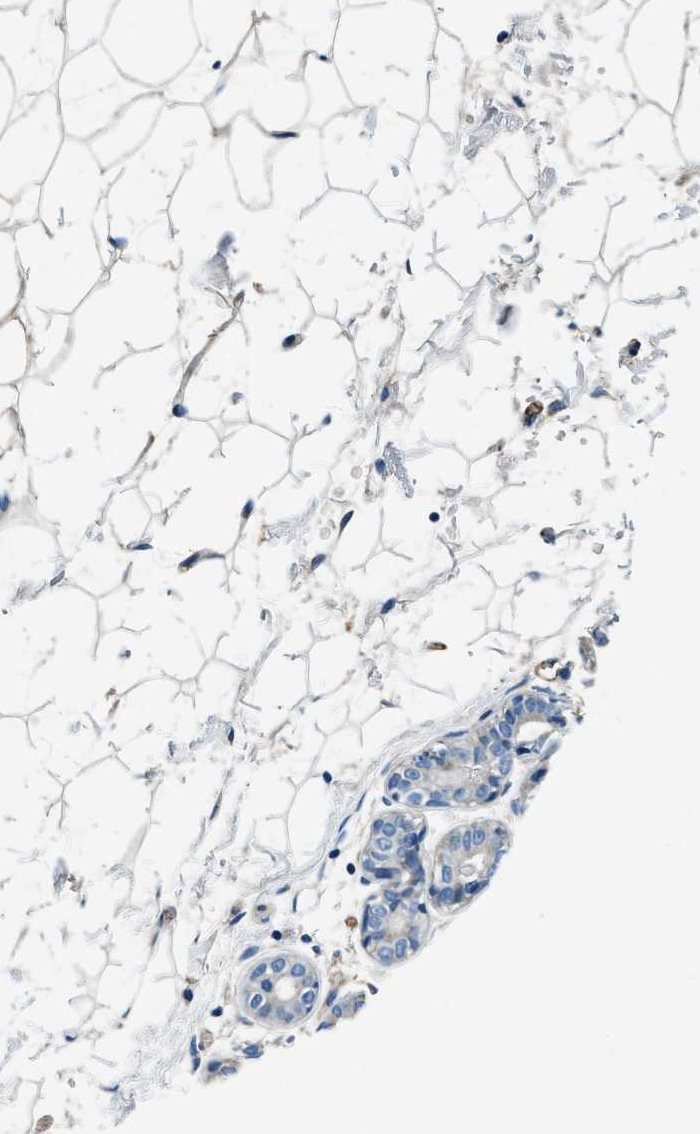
{"staining": {"intensity": "weak", "quantity": ">75%", "location": "cytoplasmic/membranous"}, "tissue": "breast", "cell_type": "Adipocytes", "image_type": "normal", "snomed": [{"axis": "morphology", "description": "Normal tissue, NOS"}, {"axis": "topography", "description": "Breast"}], "caption": "Weak cytoplasmic/membranous positivity is appreciated in approximately >75% of adipocytes in unremarkable breast. (DAB IHC, brown staining for protein, blue staining for nuclei).", "gene": "TMEM186", "patient": {"sex": "female", "age": 22}}